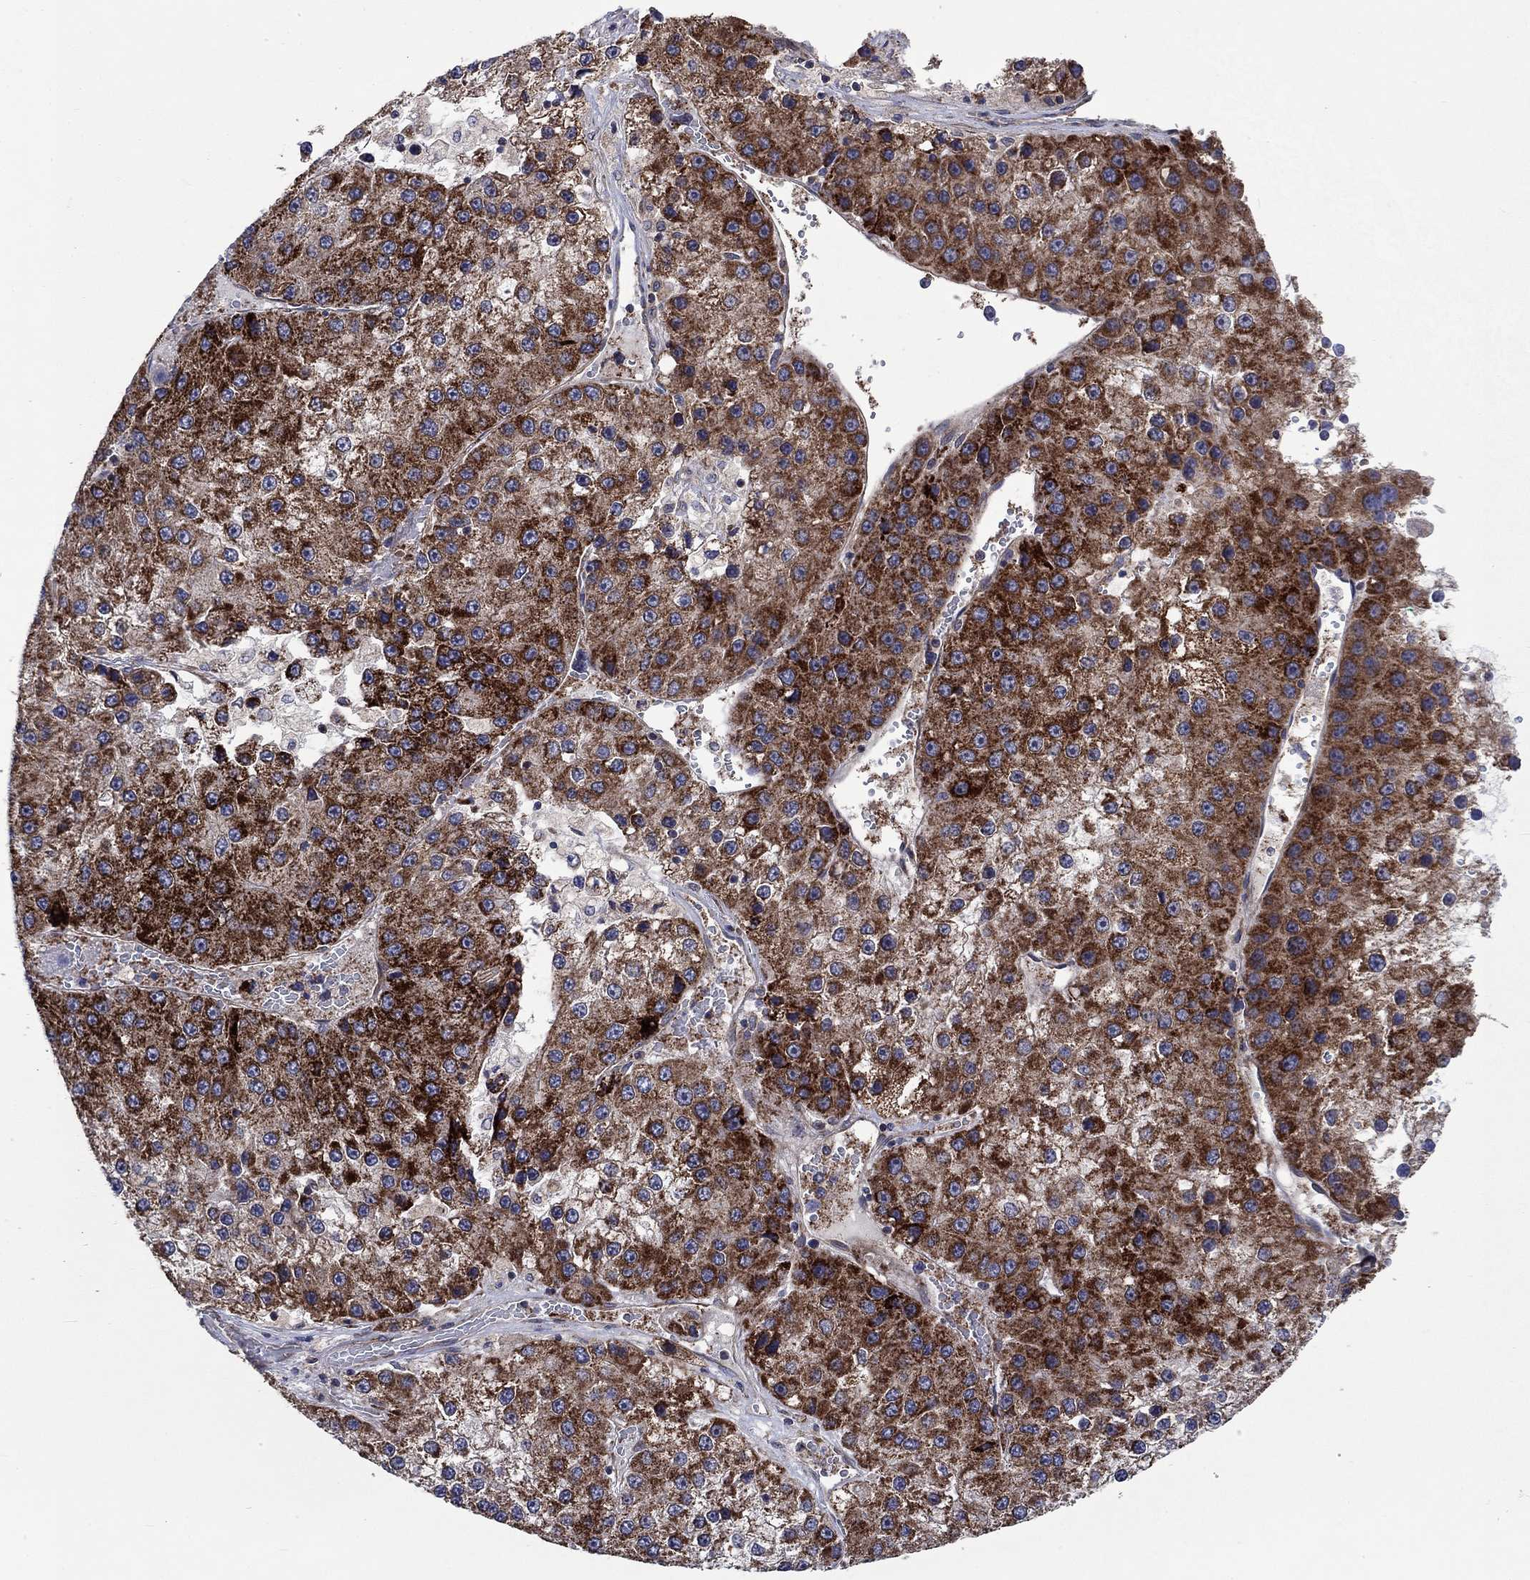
{"staining": {"intensity": "strong", "quantity": "25%-75%", "location": "cytoplasmic/membranous"}, "tissue": "liver cancer", "cell_type": "Tumor cells", "image_type": "cancer", "snomed": [{"axis": "morphology", "description": "Carcinoma, Hepatocellular, NOS"}, {"axis": "topography", "description": "Liver"}], "caption": "Liver hepatocellular carcinoma stained with a protein marker reveals strong staining in tumor cells.", "gene": "RPLP0", "patient": {"sex": "female", "age": 73}}